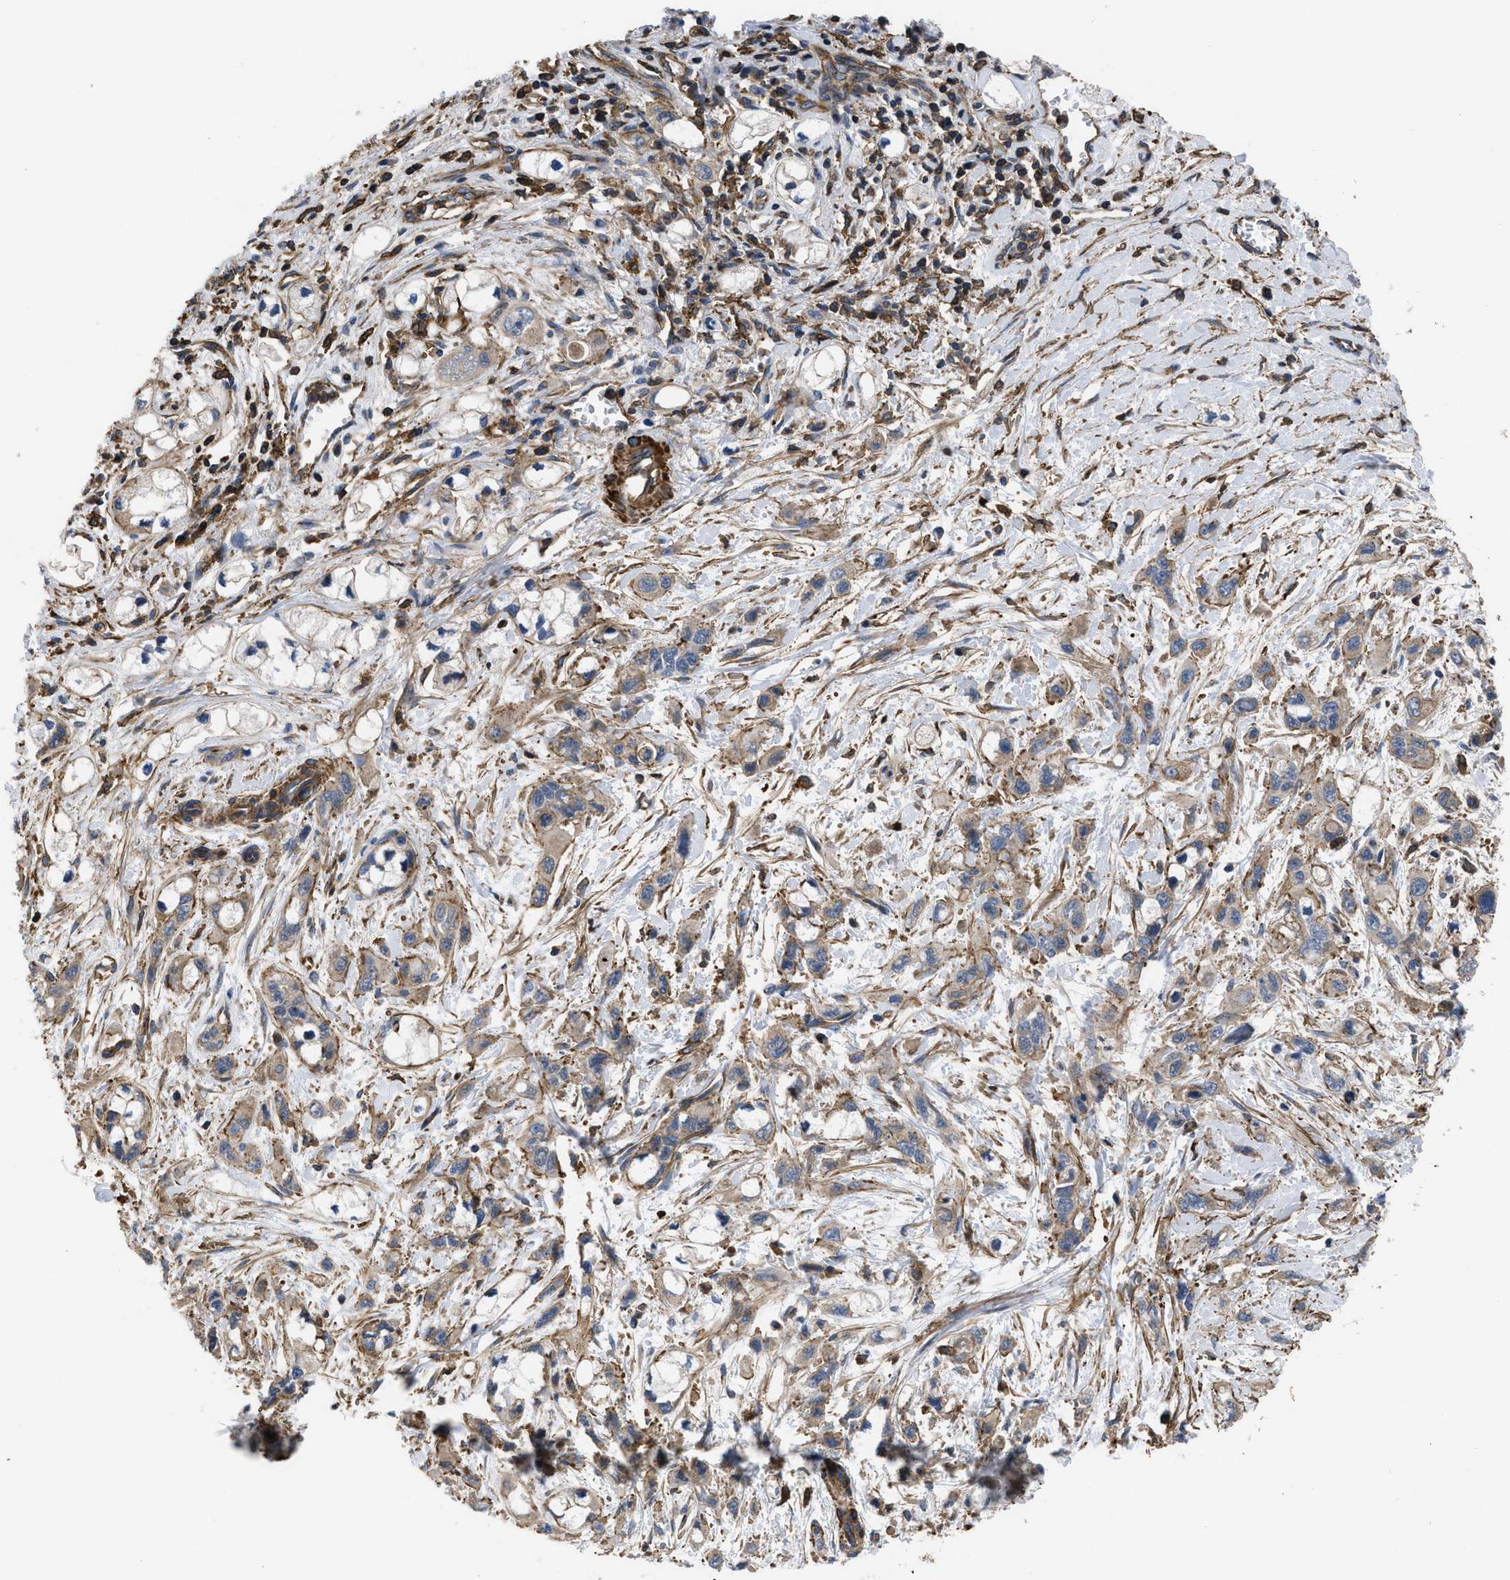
{"staining": {"intensity": "weak", "quantity": ">75%", "location": "cytoplasmic/membranous"}, "tissue": "pancreatic cancer", "cell_type": "Tumor cells", "image_type": "cancer", "snomed": [{"axis": "morphology", "description": "Adenocarcinoma, NOS"}, {"axis": "topography", "description": "Pancreas"}], "caption": "Protein expression analysis of pancreatic cancer demonstrates weak cytoplasmic/membranous positivity in approximately >75% of tumor cells.", "gene": "SCUBE2", "patient": {"sex": "male", "age": 74}}